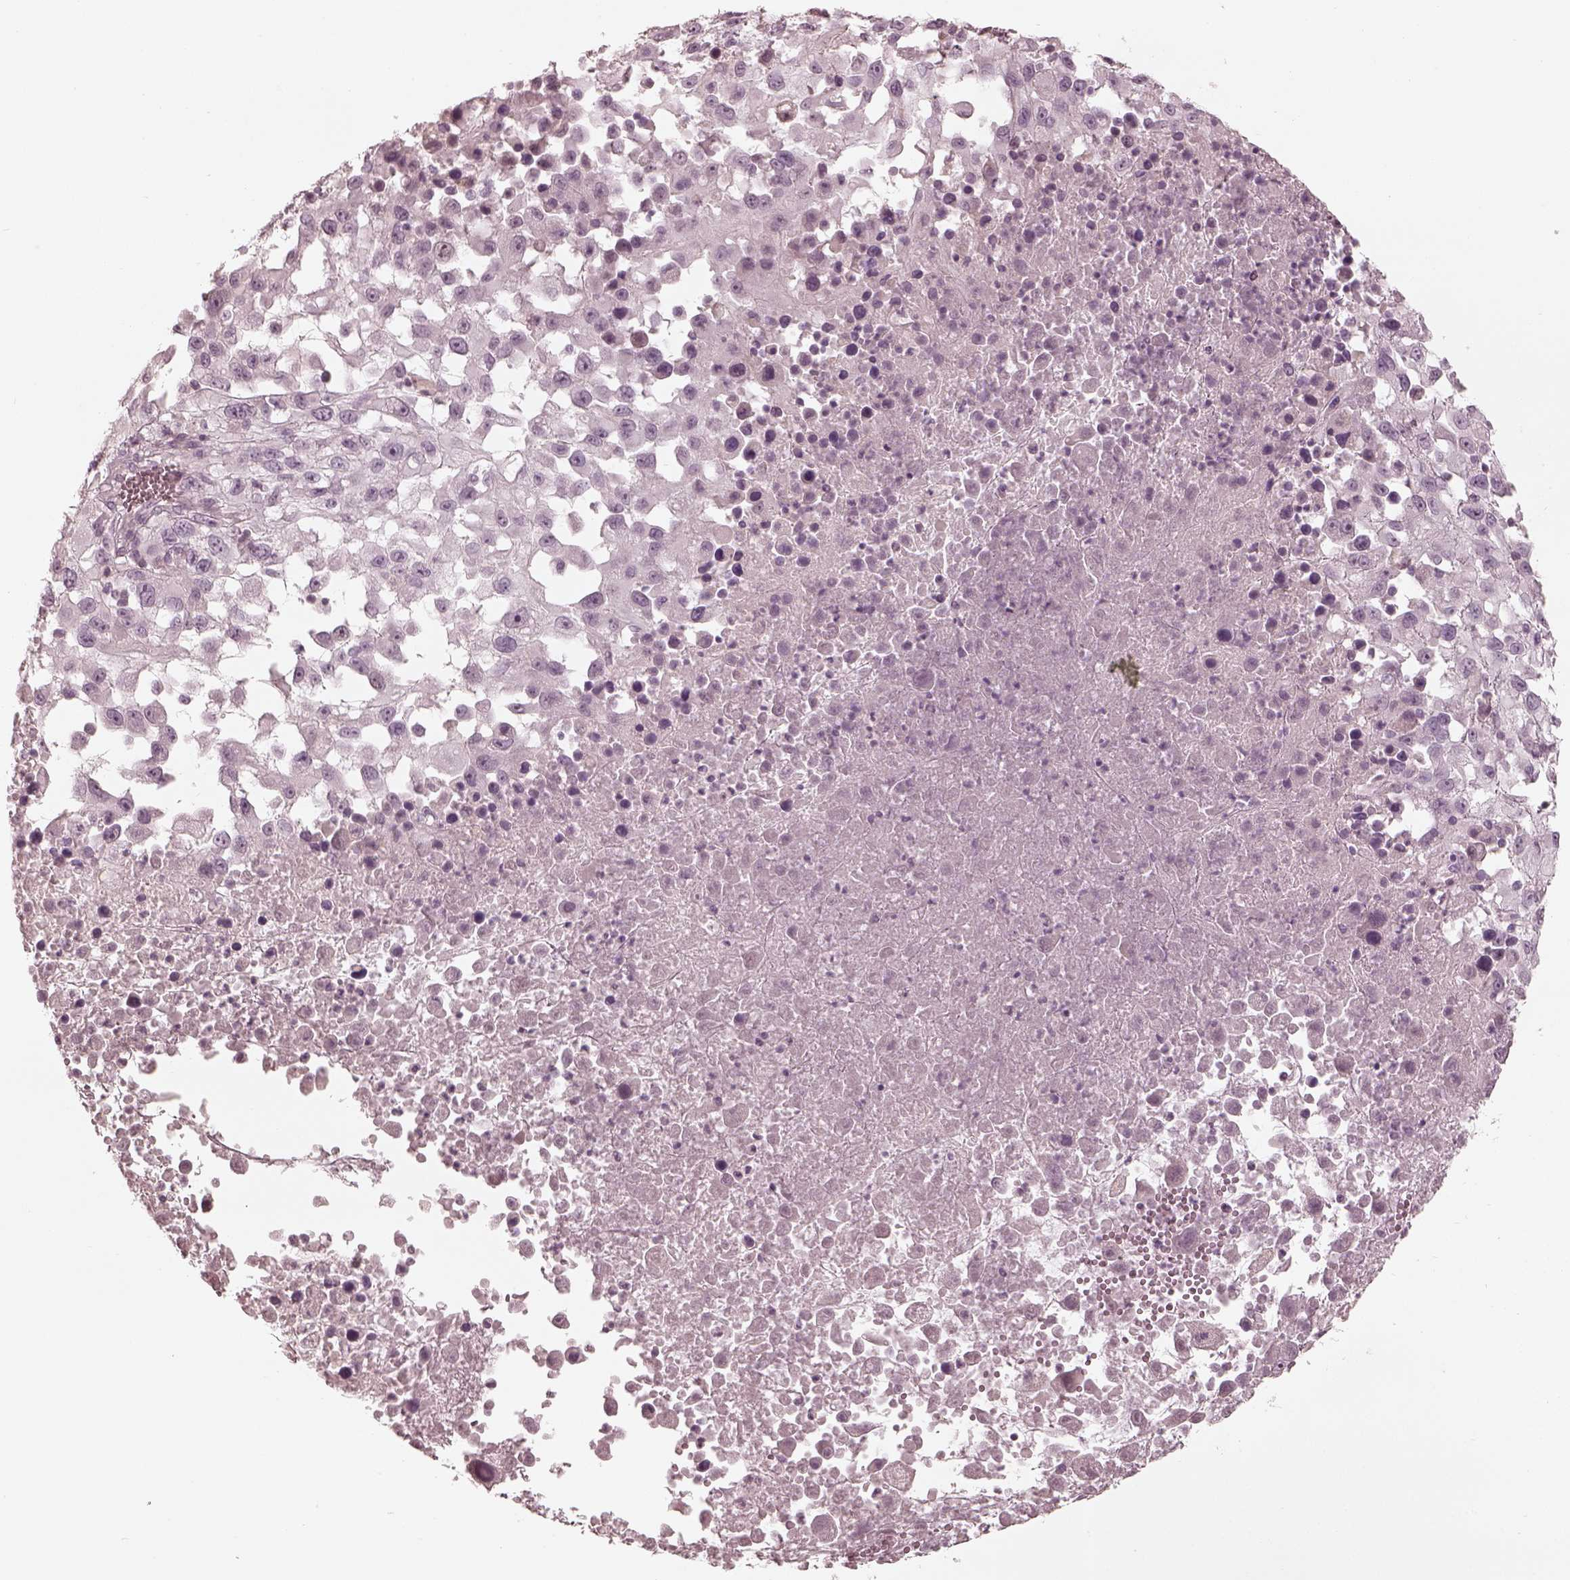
{"staining": {"intensity": "negative", "quantity": "none", "location": "none"}, "tissue": "melanoma", "cell_type": "Tumor cells", "image_type": "cancer", "snomed": [{"axis": "morphology", "description": "Malignant melanoma, Metastatic site"}, {"axis": "topography", "description": "Soft tissue"}], "caption": "Immunohistochemistry histopathology image of neoplastic tissue: human melanoma stained with DAB (3,3'-diaminobenzidine) displays no significant protein positivity in tumor cells.", "gene": "ADRB3", "patient": {"sex": "male", "age": 50}}